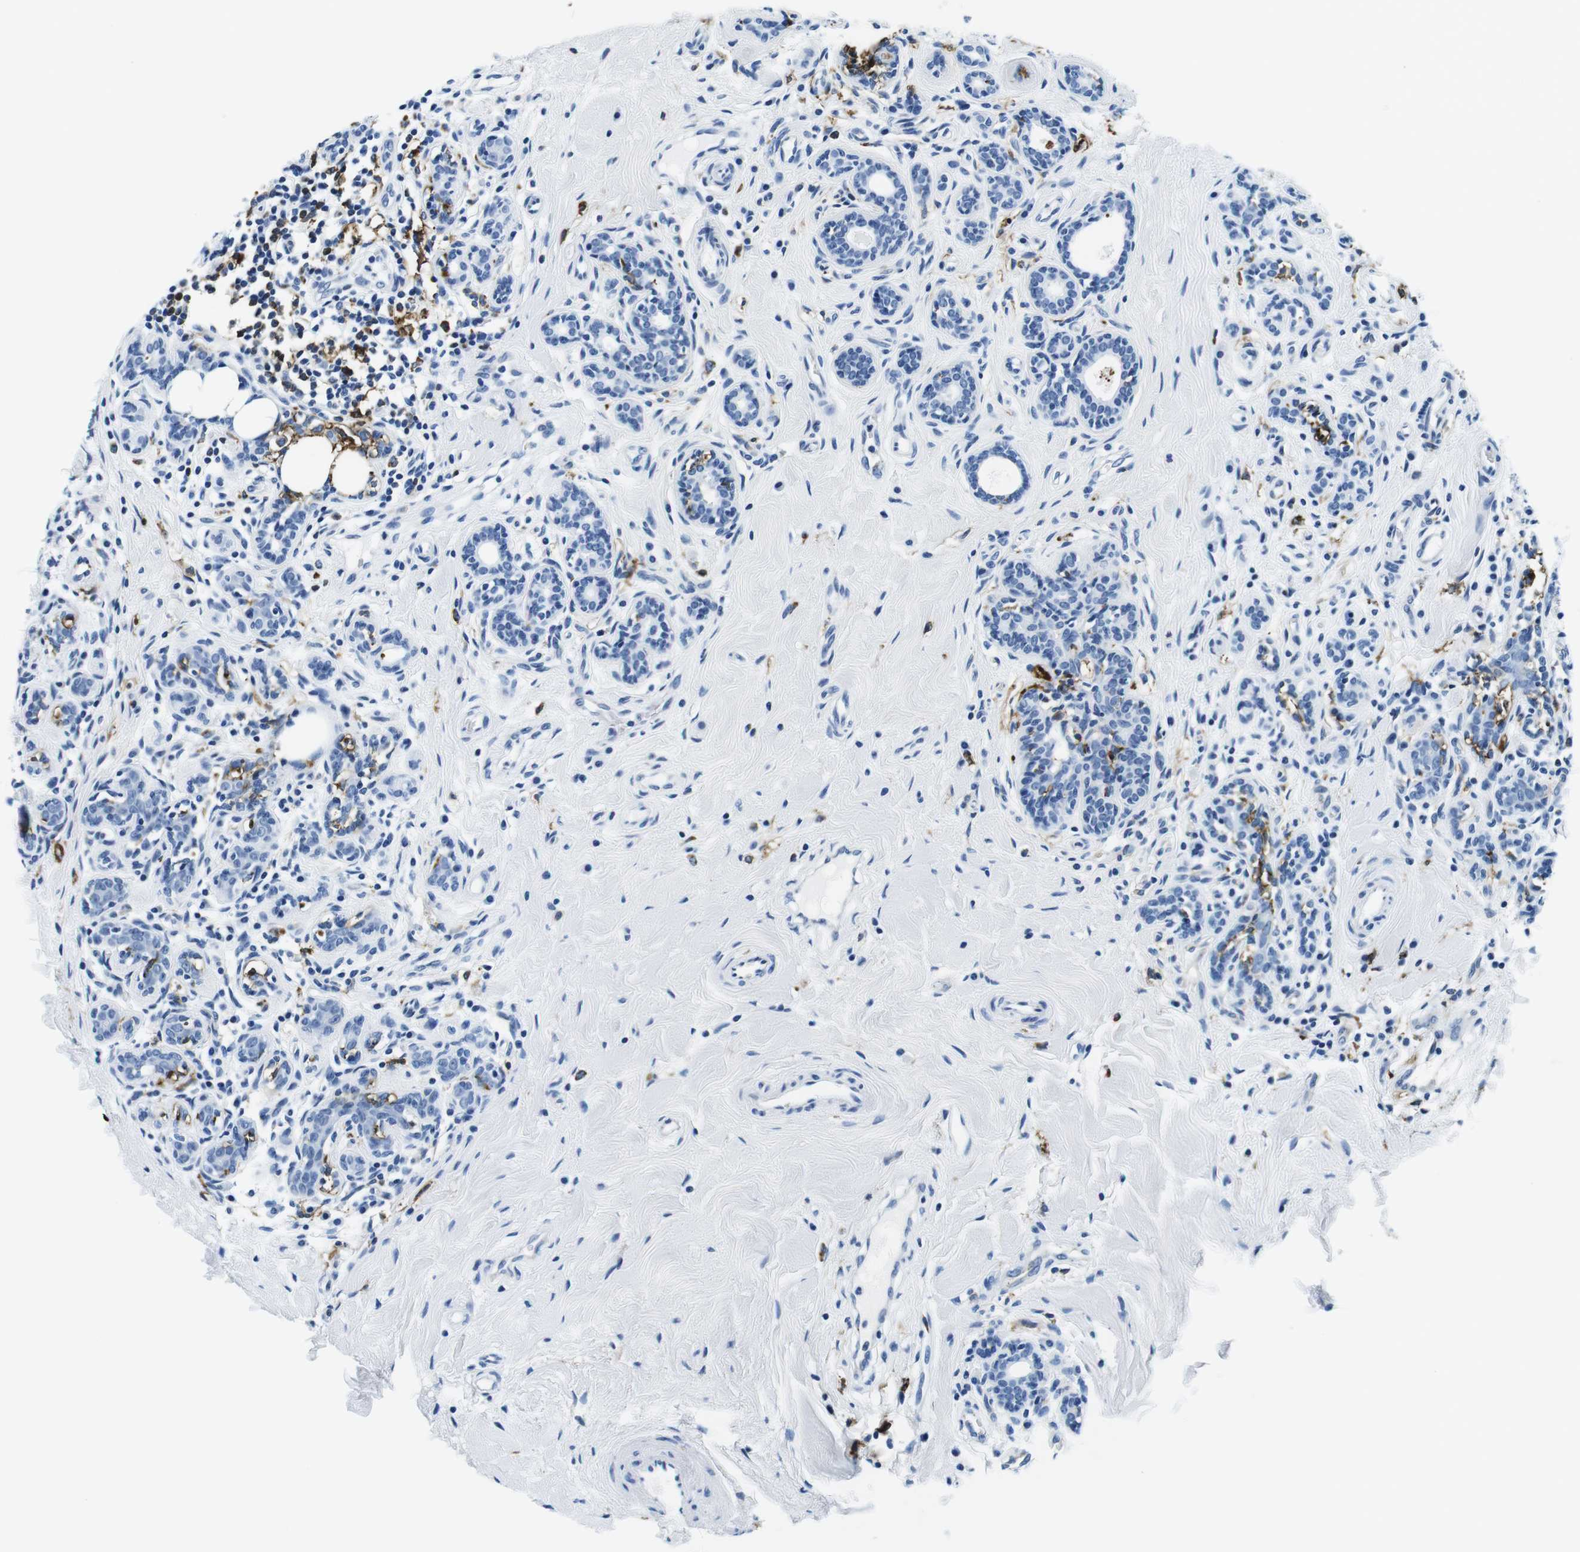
{"staining": {"intensity": "negative", "quantity": "none", "location": "none"}, "tissue": "breast cancer", "cell_type": "Tumor cells", "image_type": "cancer", "snomed": [{"axis": "morphology", "description": "Normal tissue, NOS"}, {"axis": "morphology", "description": "Duct carcinoma"}, {"axis": "topography", "description": "Breast"}], "caption": "A micrograph of human breast intraductal carcinoma is negative for staining in tumor cells.", "gene": "HLA-DRB1", "patient": {"sex": "female", "age": 40}}